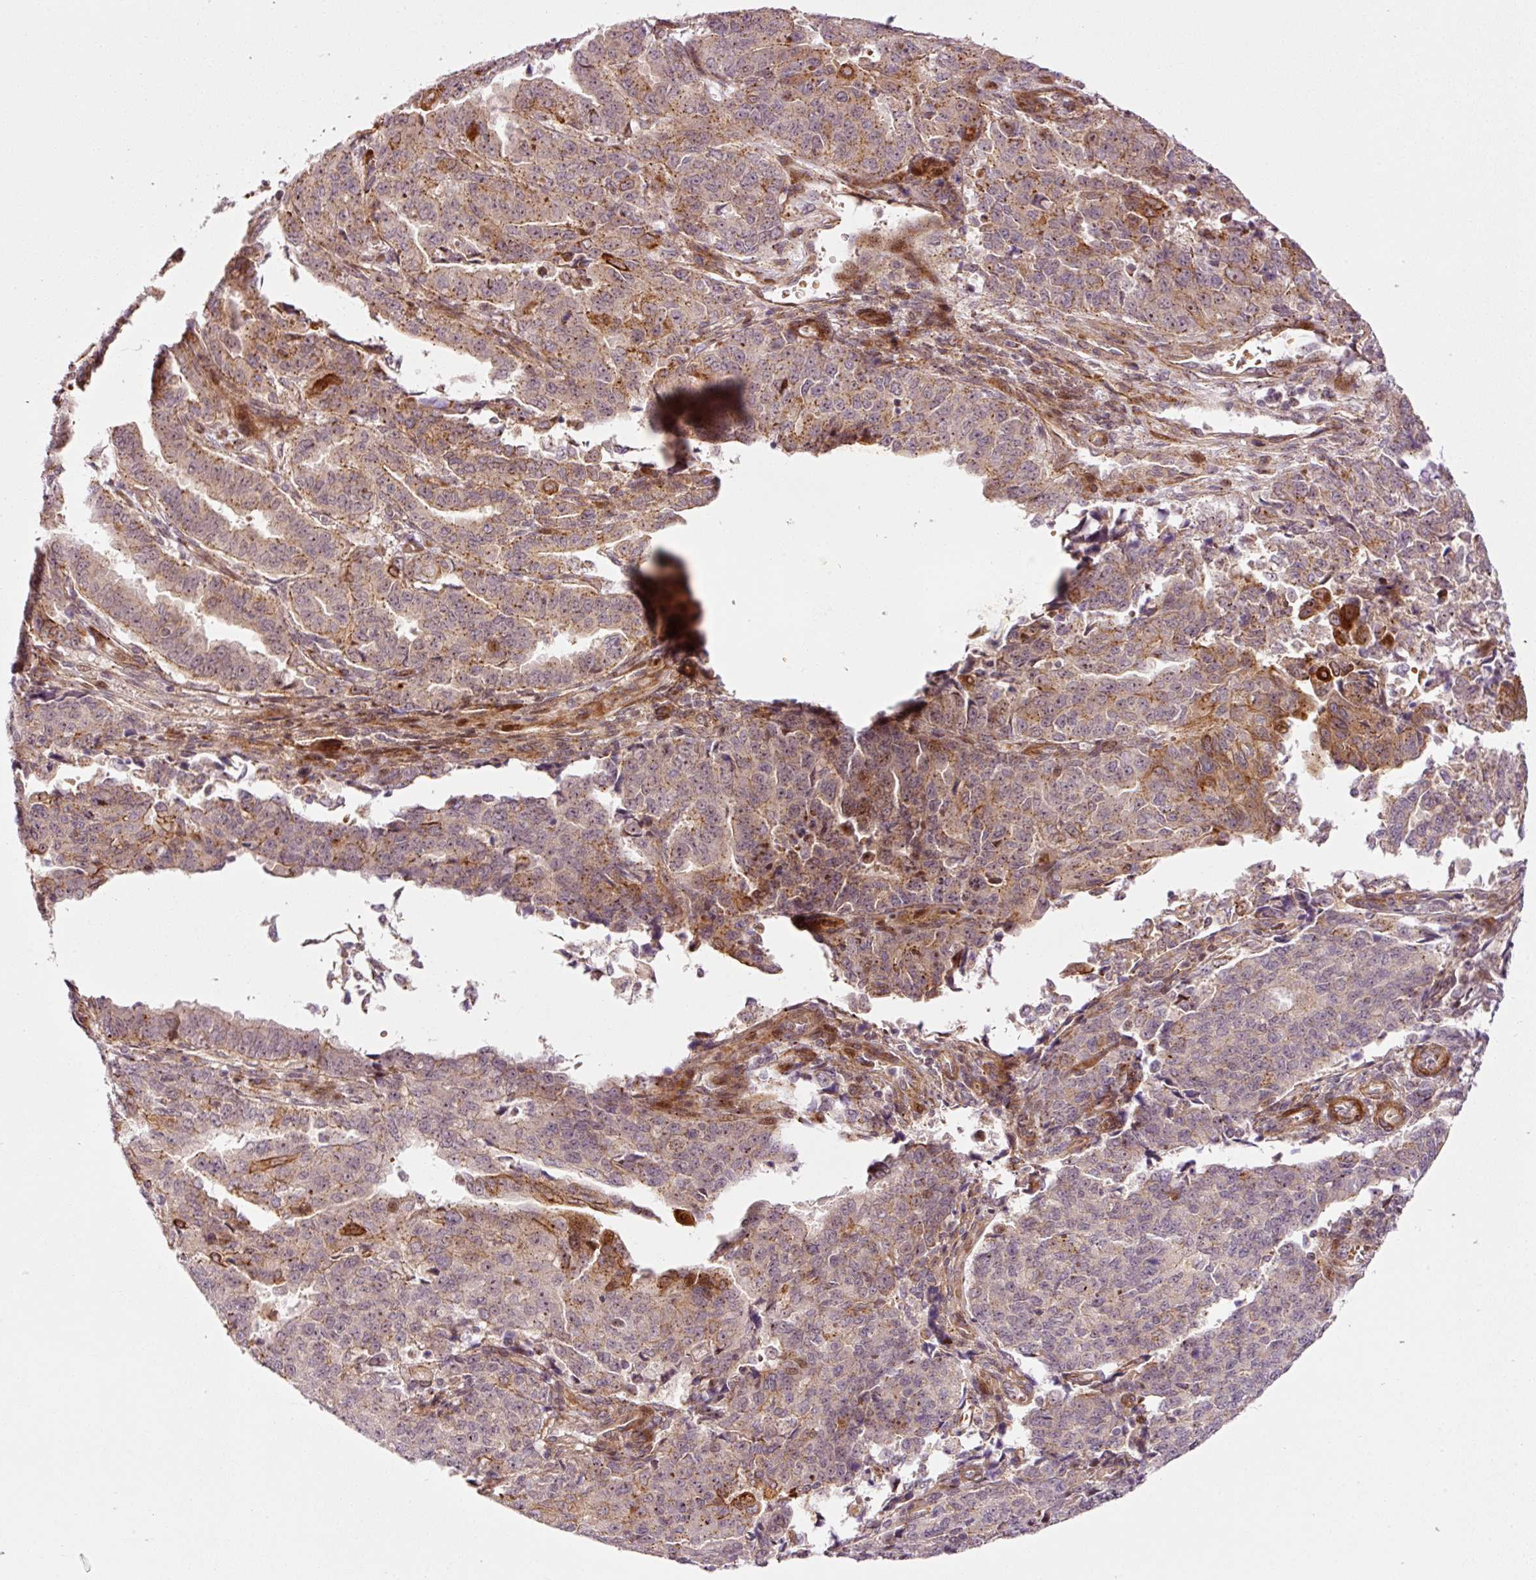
{"staining": {"intensity": "moderate", "quantity": "25%-75%", "location": "cytoplasmic/membranous"}, "tissue": "endometrial cancer", "cell_type": "Tumor cells", "image_type": "cancer", "snomed": [{"axis": "morphology", "description": "Adenocarcinoma, NOS"}, {"axis": "topography", "description": "Endometrium"}], "caption": "Protein expression analysis of adenocarcinoma (endometrial) demonstrates moderate cytoplasmic/membranous positivity in about 25%-75% of tumor cells.", "gene": "ANKRD20A1", "patient": {"sex": "female", "age": 50}}